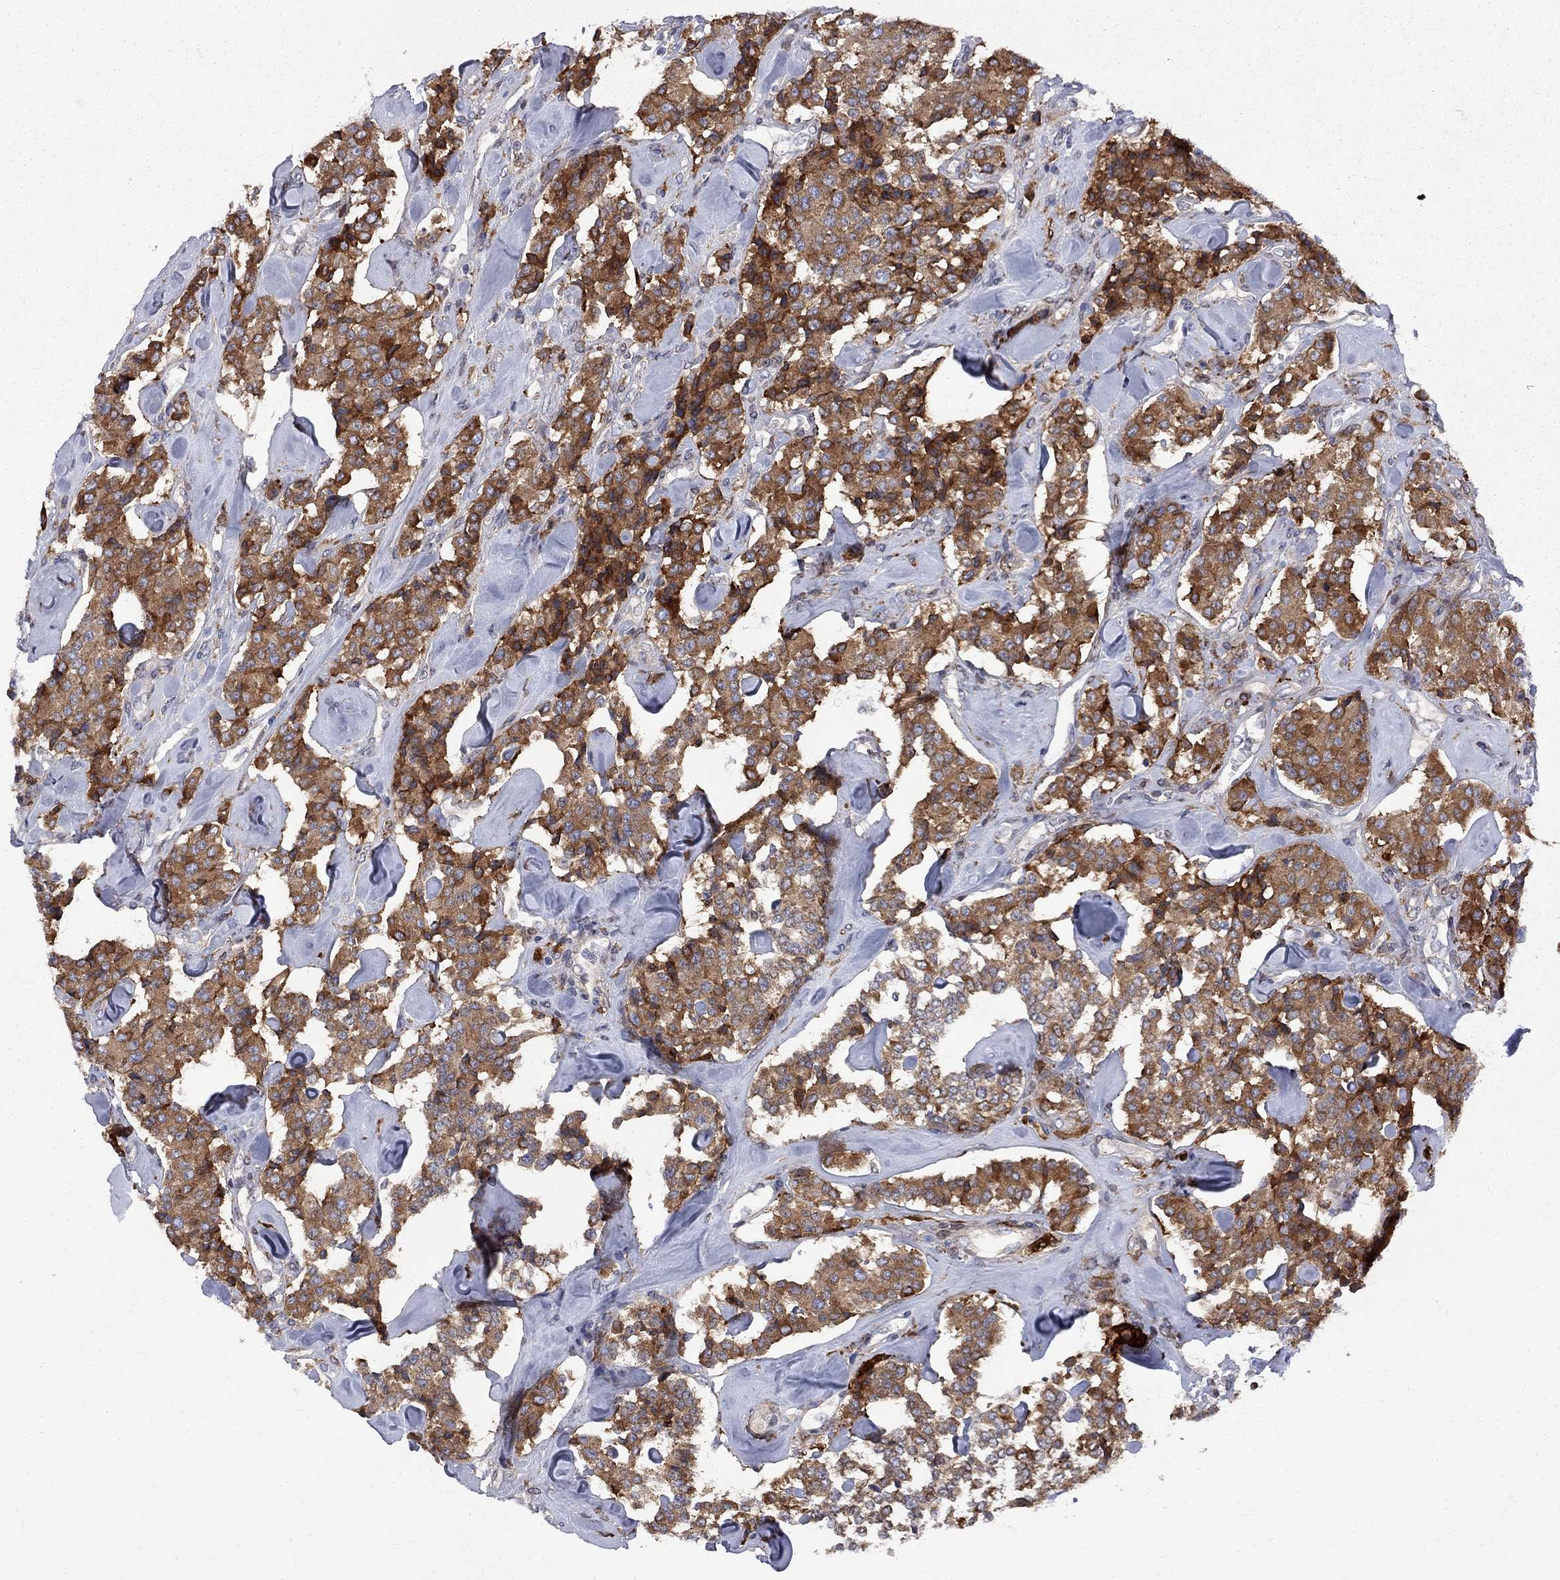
{"staining": {"intensity": "strong", "quantity": ">75%", "location": "cytoplasmic/membranous"}, "tissue": "carcinoid", "cell_type": "Tumor cells", "image_type": "cancer", "snomed": [{"axis": "morphology", "description": "Carcinoid, malignant, NOS"}, {"axis": "topography", "description": "Pancreas"}], "caption": "Tumor cells display high levels of strong cytoplasmic/membranous staining in approximately >75% of cells in carcinoid.", "gene": "MTHFR", "patient": {"sex": "male", "age": 41}}